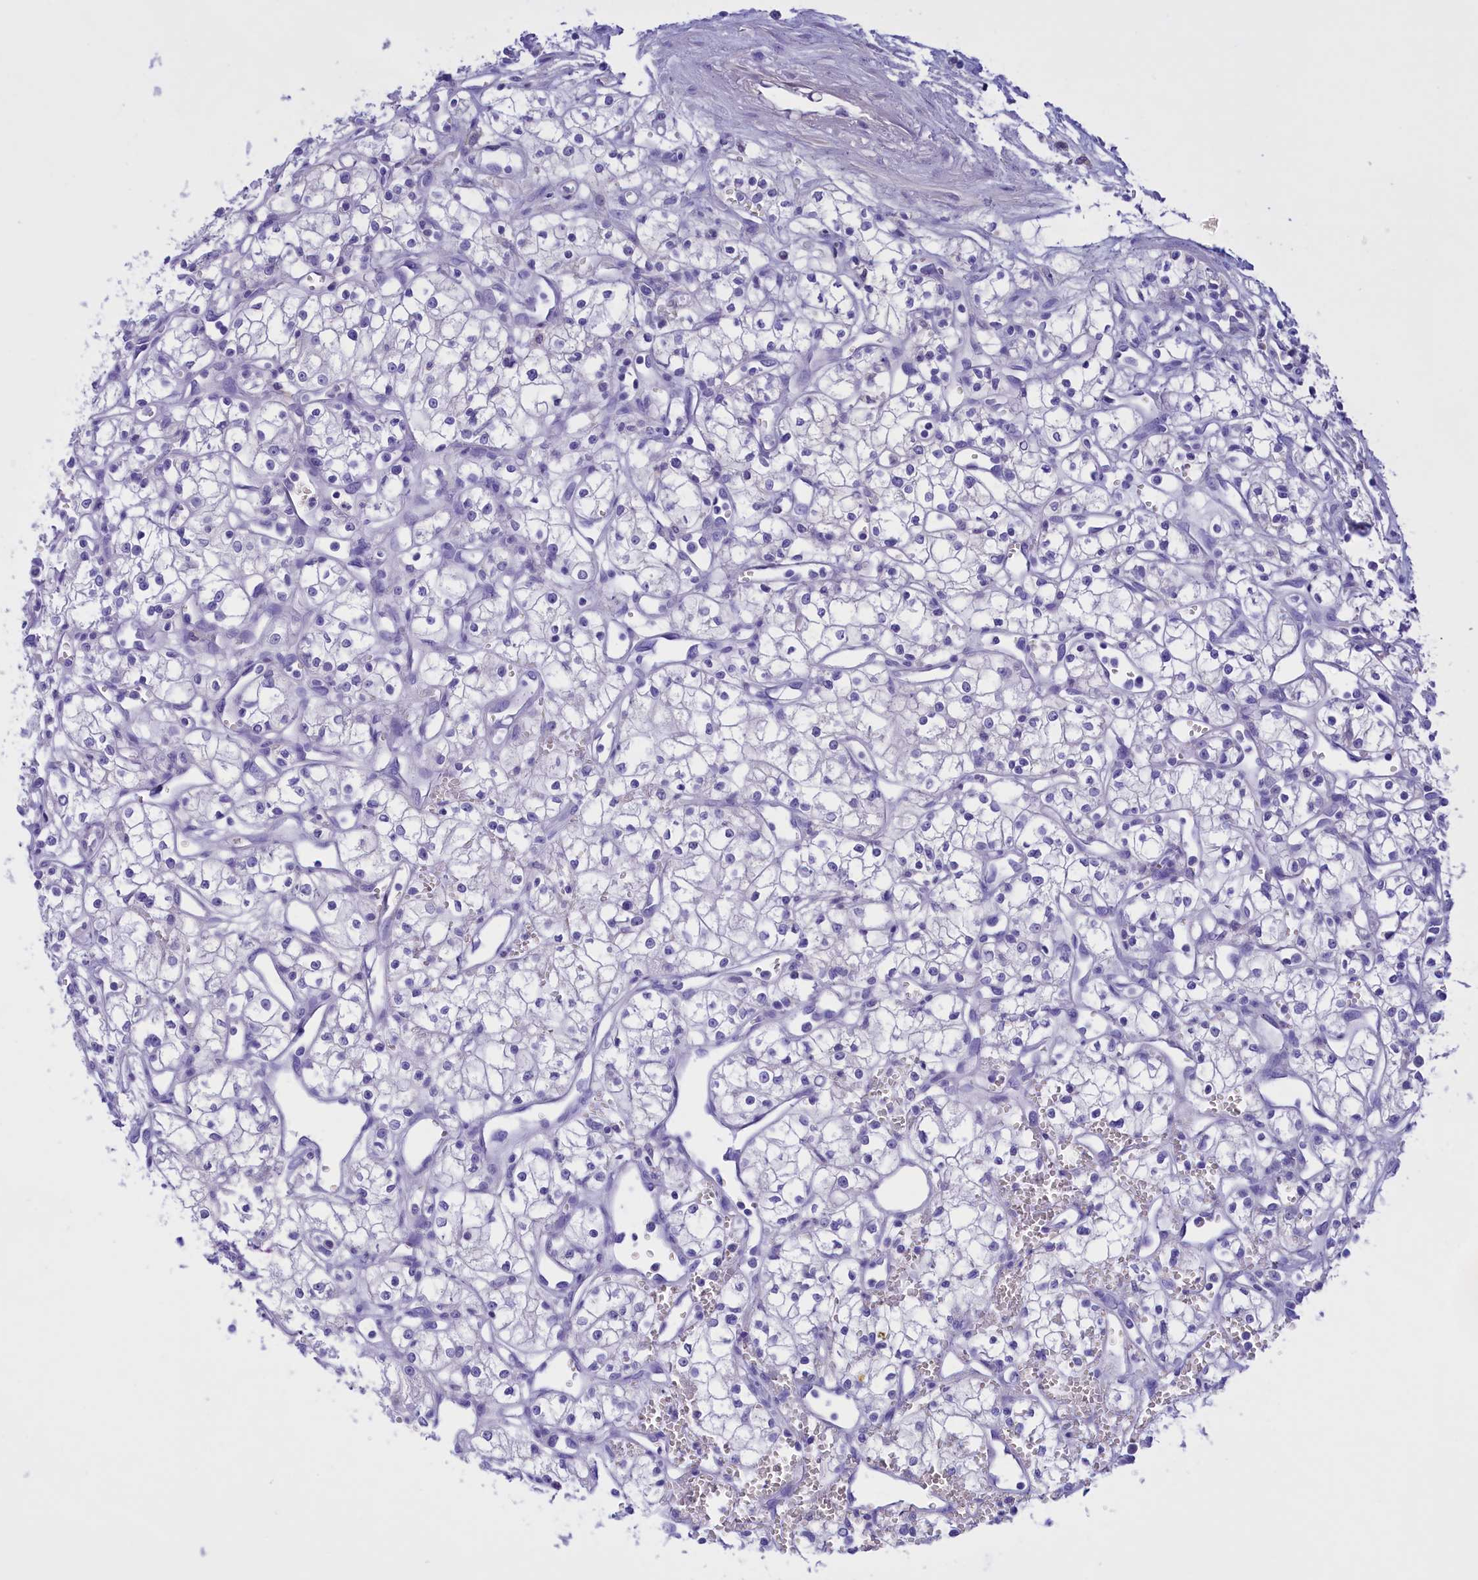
{"staining": {"intensity": "negative", "quantity": "none", "location": "none"}, "tissue": "renal cancer", "cell_type": "Tumor cells", "image_type": "cancer", "snomed": [{"axis": "morphology", "description": "Adenocarcinoma, NOS"}, {"axis": "topography", "description": "Kidney"}], "caption": "The immunohistochemistry micrograph has no significant staining in tumor cells of renal cancer (adenocarcinoma) tissue.", "gene": "PROK2", "patient": {"sex": "male", "age": 59}}